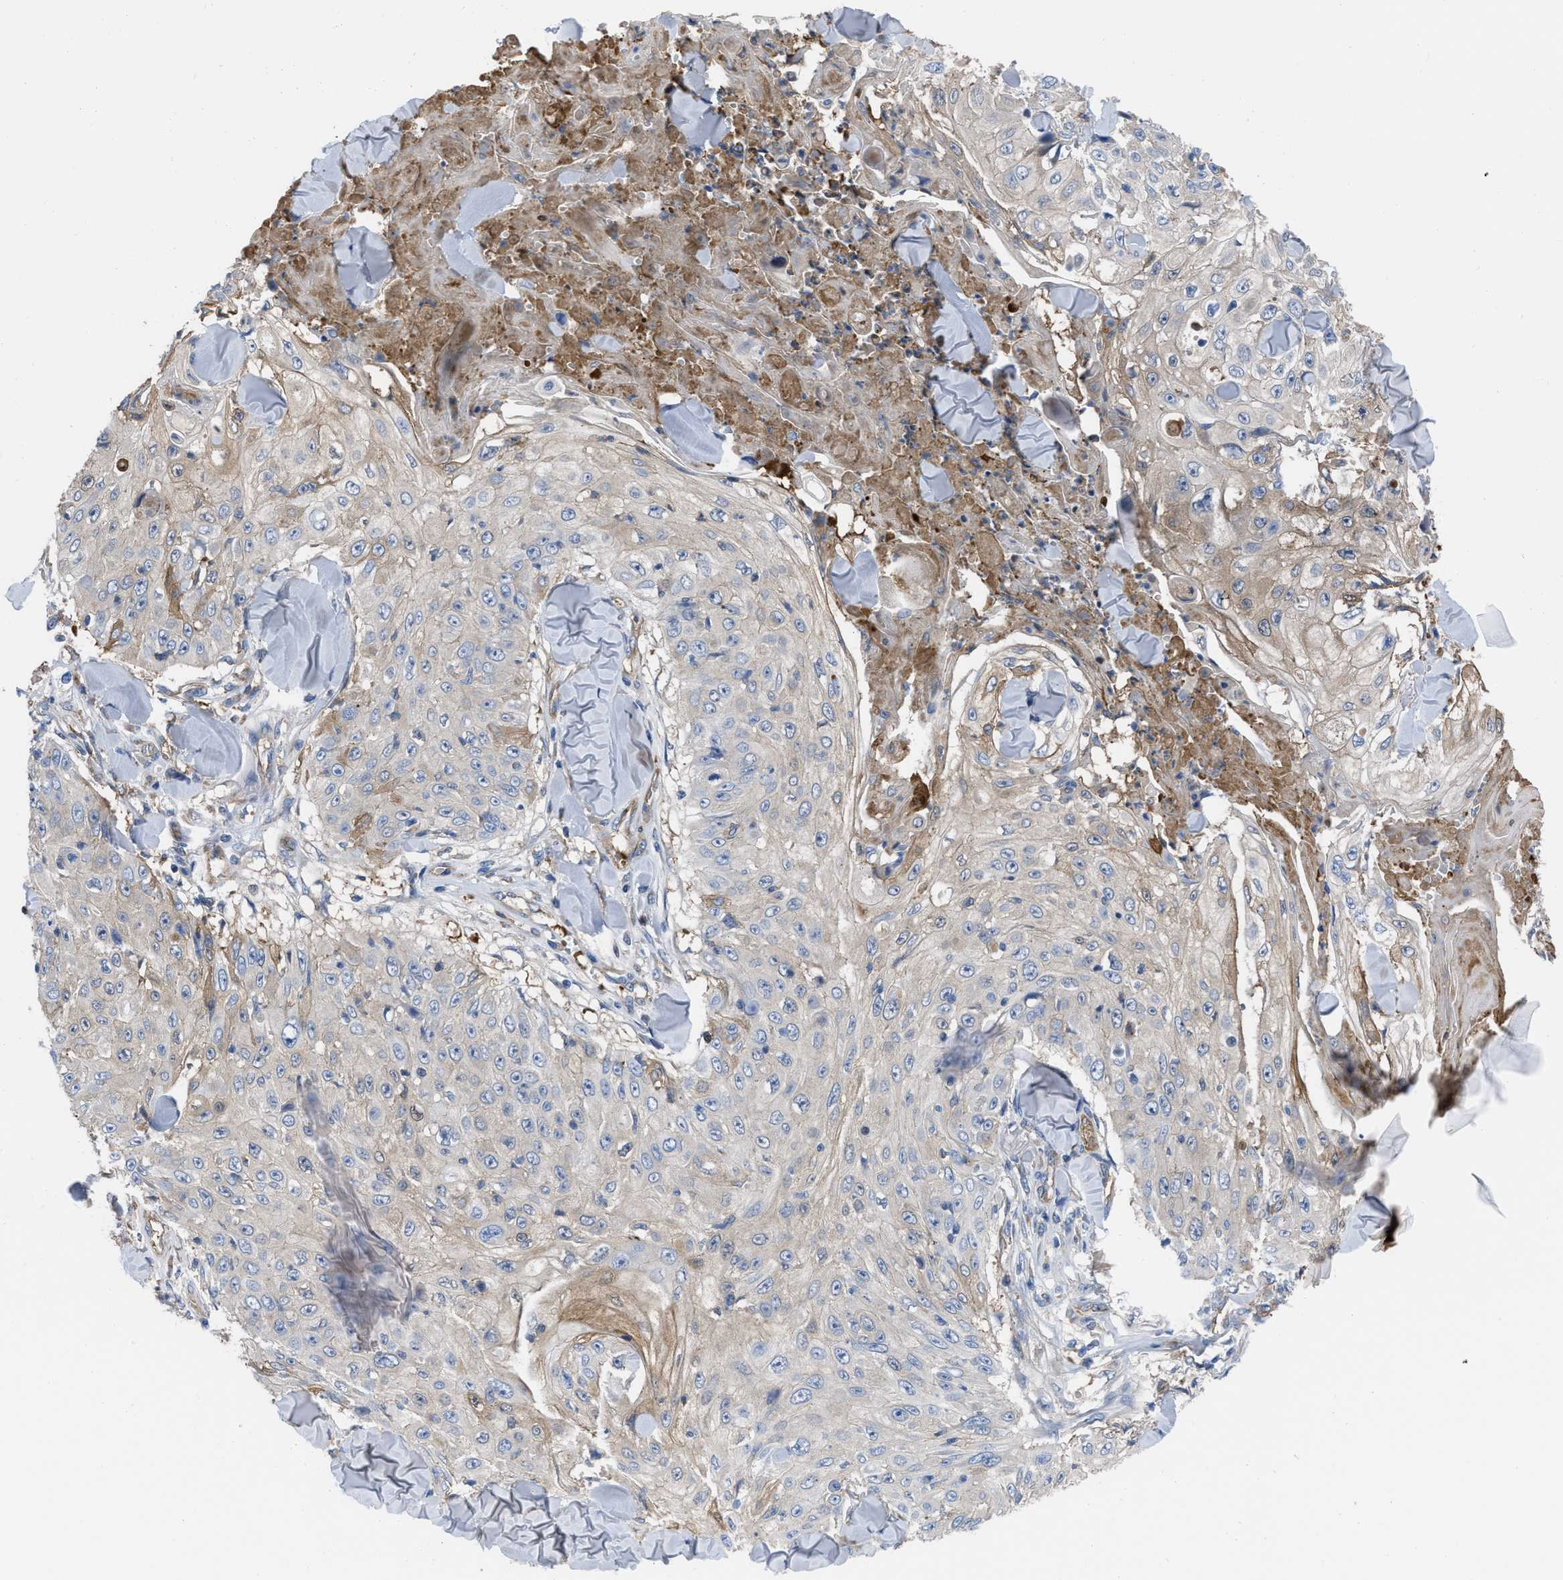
{"staining": {"intensity": "moderate", "quantity": "<25%", "location": "cytoplasmic/membranous"}, "tissue": "skin cancer", "cell_type": "Tumor cells", "image_type": "cancer", "snomed": [{"axis": "morphology", "description": "Squamous cell carcinoma, NOS"}, {"axis": "topography", "description": "Skin"}], "caption": "Human skin cancer (squamous cell carcinoma) stained with a protein marker reveals moderate staining in tumor cells.", "gene": "TRIOBP", "patient": {"sex": "male", "age": 86}}